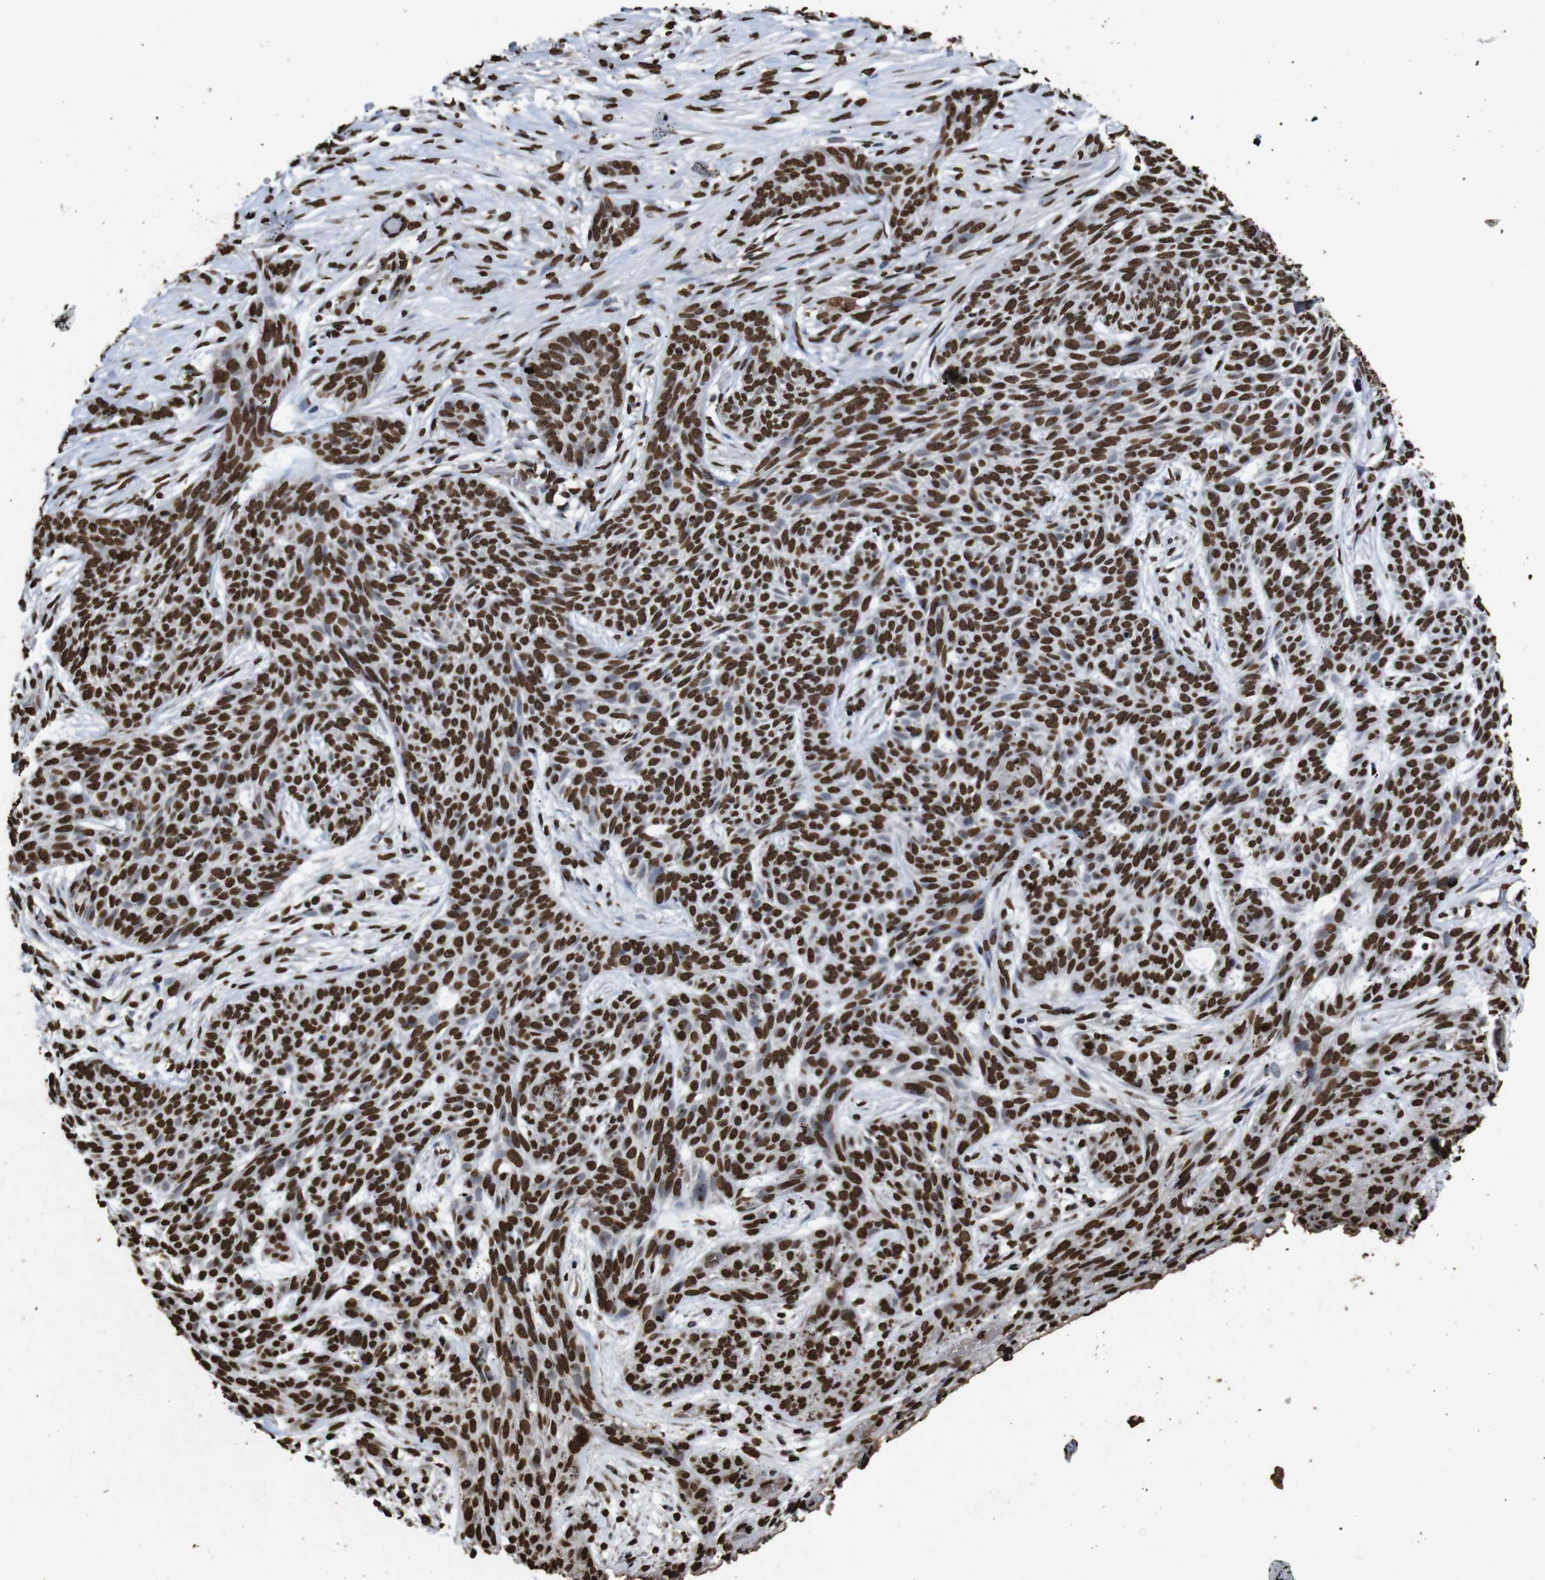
{"staining": {"intensity": "strong", "quantity": ">75%", "location": "nuclear"}, "tissue": "skin cancer", "cell_type": "Tumor cells", "image_type": "cancer", "snomed": [{"axis": "morphology", "description": "Basal cell carcinoma"}, {"axis": "topography", "description": "Skin"}], "caption": "A photomicrograph of basal cell carcinoma (skin) stained for a protein demonstrates strong nuclear brown staining in tumor cells.", "gene": "MDM2", "patient": {"sex": "female", "age": 59}}